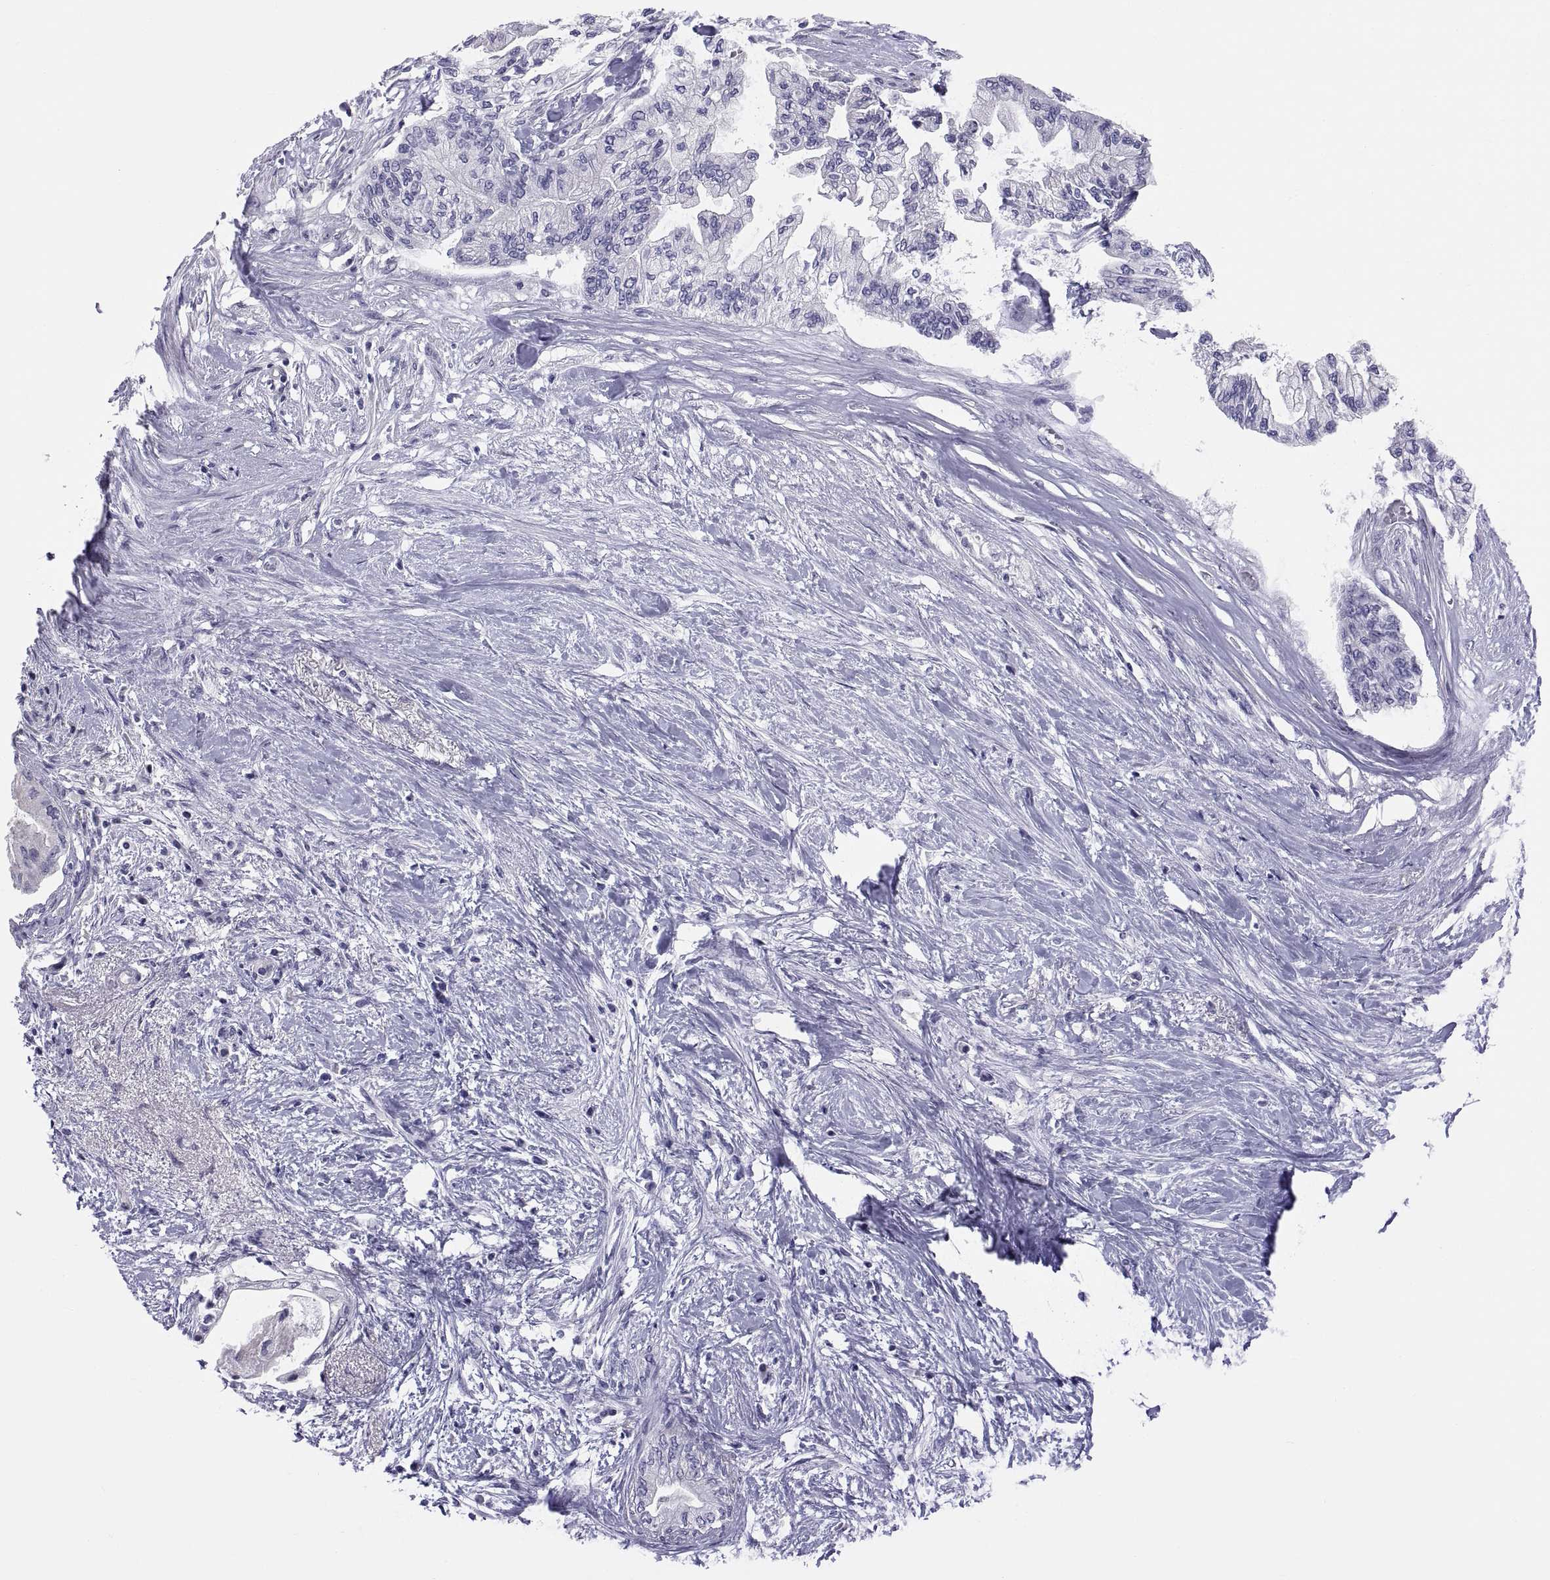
{"staining": {"intensity": "negative", "quantity": "none", "location": "none"}, "tissue": "pancreatic cancer", "cell_type": "Tumor cells", "image_type": "cancer", "snomed": [{"axis": "morphology", "description": "Normal tissue, NOS"}, {"axis": "morphology", "description": "Adenocarcinoma, NOS"}, {"axis": "topography", "description": "Pancreas"}, {"axis": "topography", "description": "Duodenum"}], "caption": "Tumor cells are negative for protein expression in human pancreatic cancer.", "gene": "FAM170A", "patient": {"sex": "female", "age": 60}}